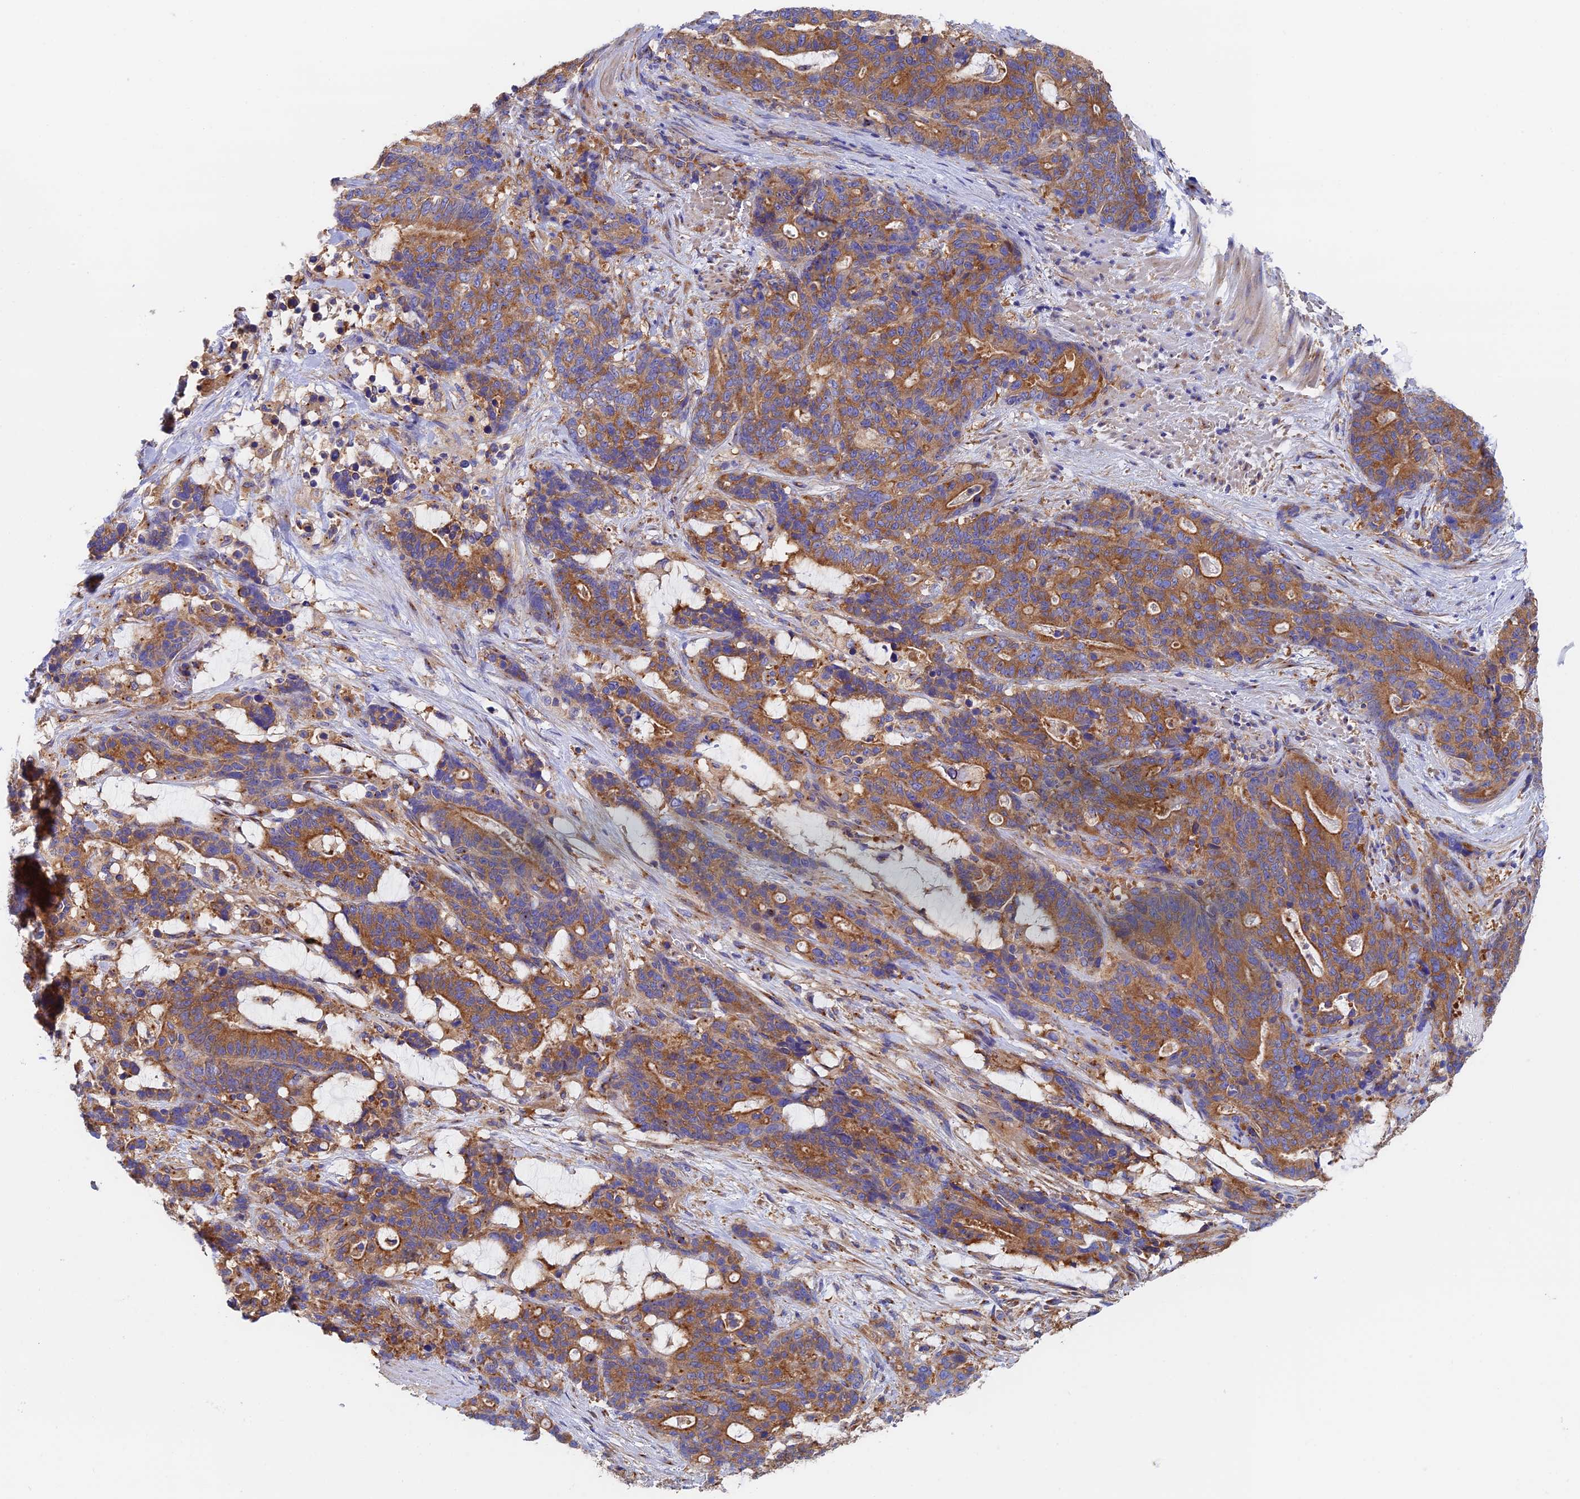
{"staining": {"intensity": "moderate", "quantity": ">75%", "location": "cytoplasmic/membranous"}, "tissue": "stomach cancer", "cell_type": "Tumor cells", "image_type": "cancer", "snomed": [{"axis": "morphology", "description": "Adenocarcinoma, NOS"}, {"axis": "topography", "description": "Stomach"}], "caption": "A brown stain labels moderate cytoplasmic/membranous expression of a protein in adenocarcinoma (stomach) tumor cells.", "gene": "DCTN2", "patient": {"sex": "female", "age": 76}}